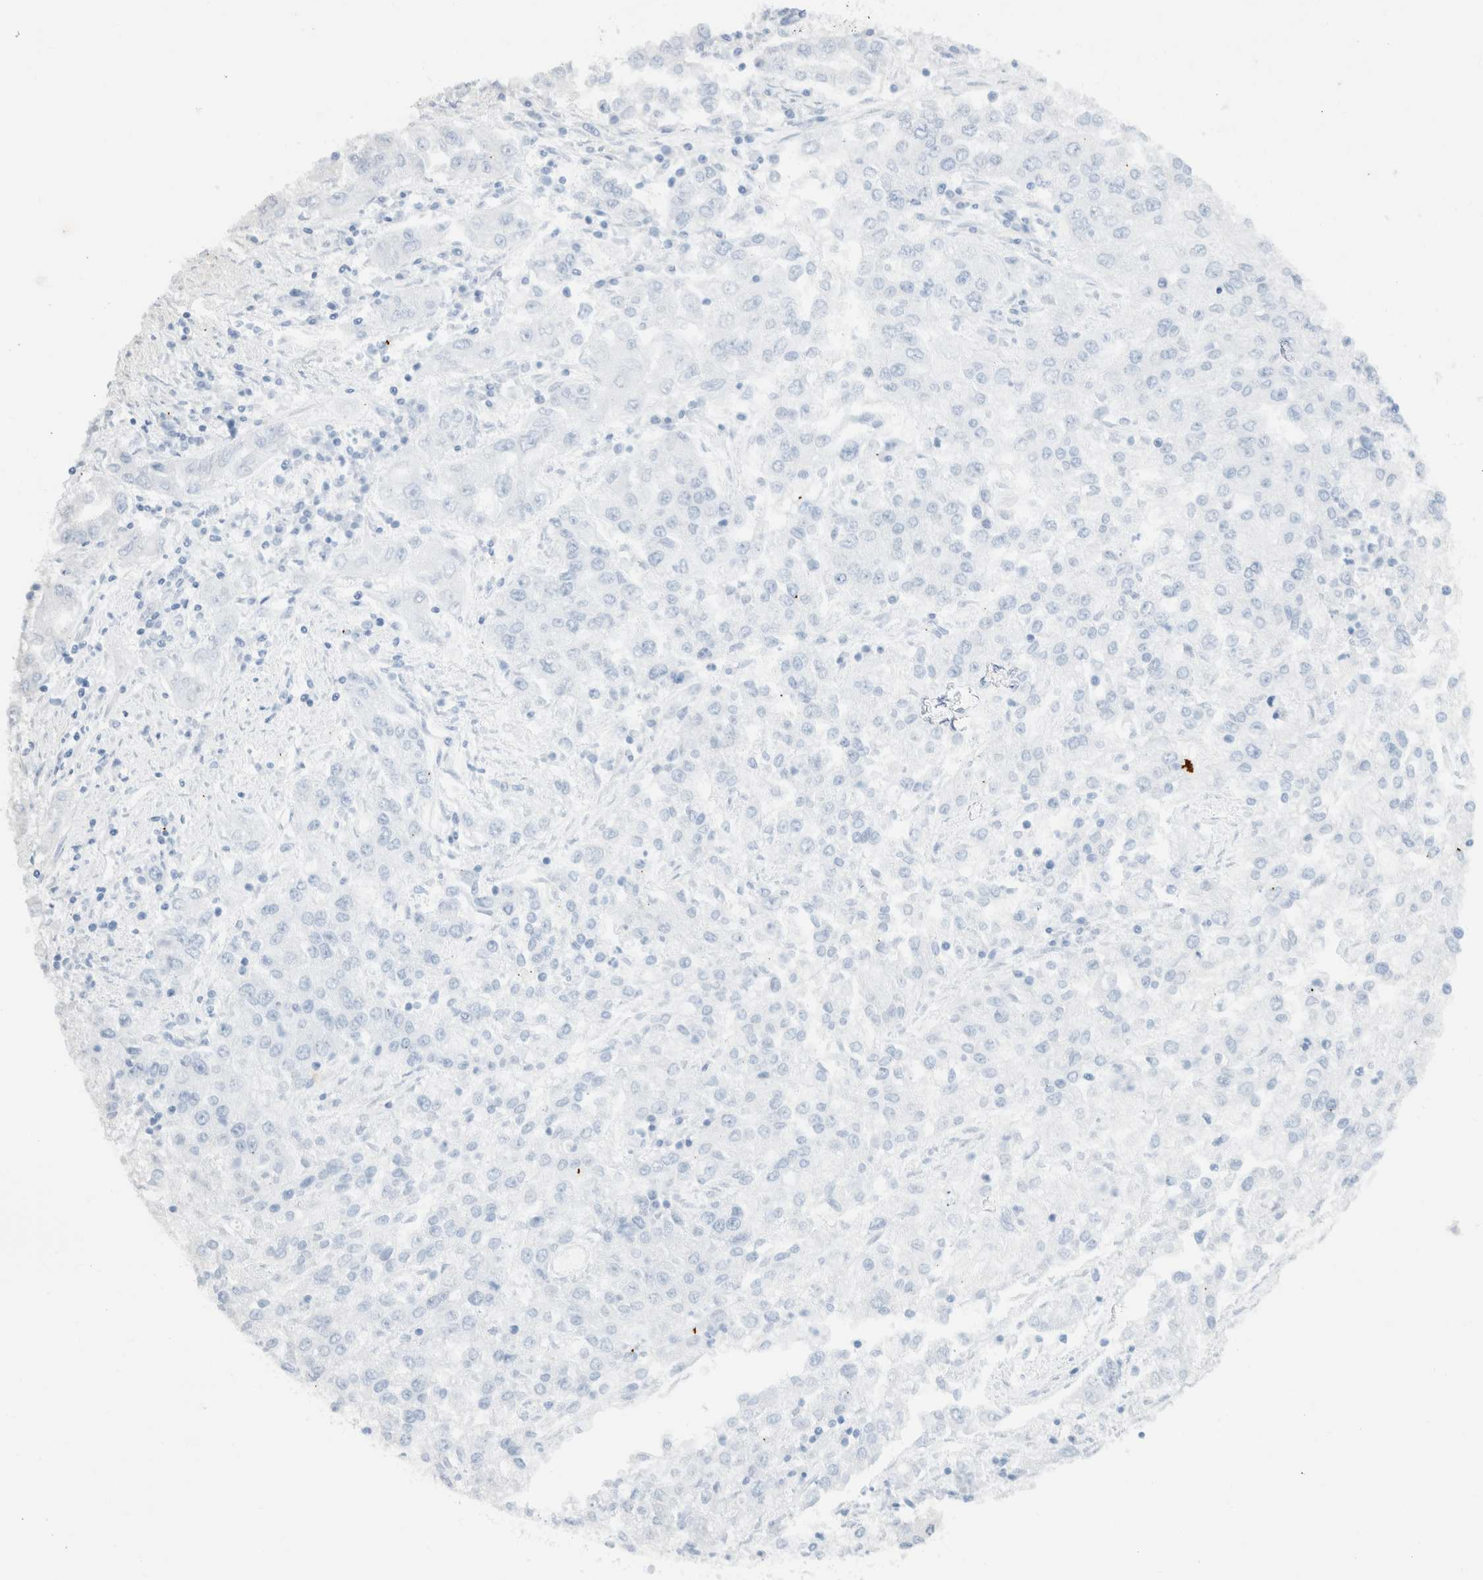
{"staining": {"intensity": "negative", "quantity": "none", "location": "none"}, "tissue": "endometrial cancer", "cell_type": "Tumor cells", "image_type": "cancer", "snomed": [{"axis": "morphology", "description": "Adenocarcinoma, NOS"}, {"axis": "topography", "description": "Endometrium"}], "caption": "There is no significant positivity in tumor cells of endometrial cancer.", "gene": "SH3GLB2", "patient": {"sex": "female", "age": 49}}